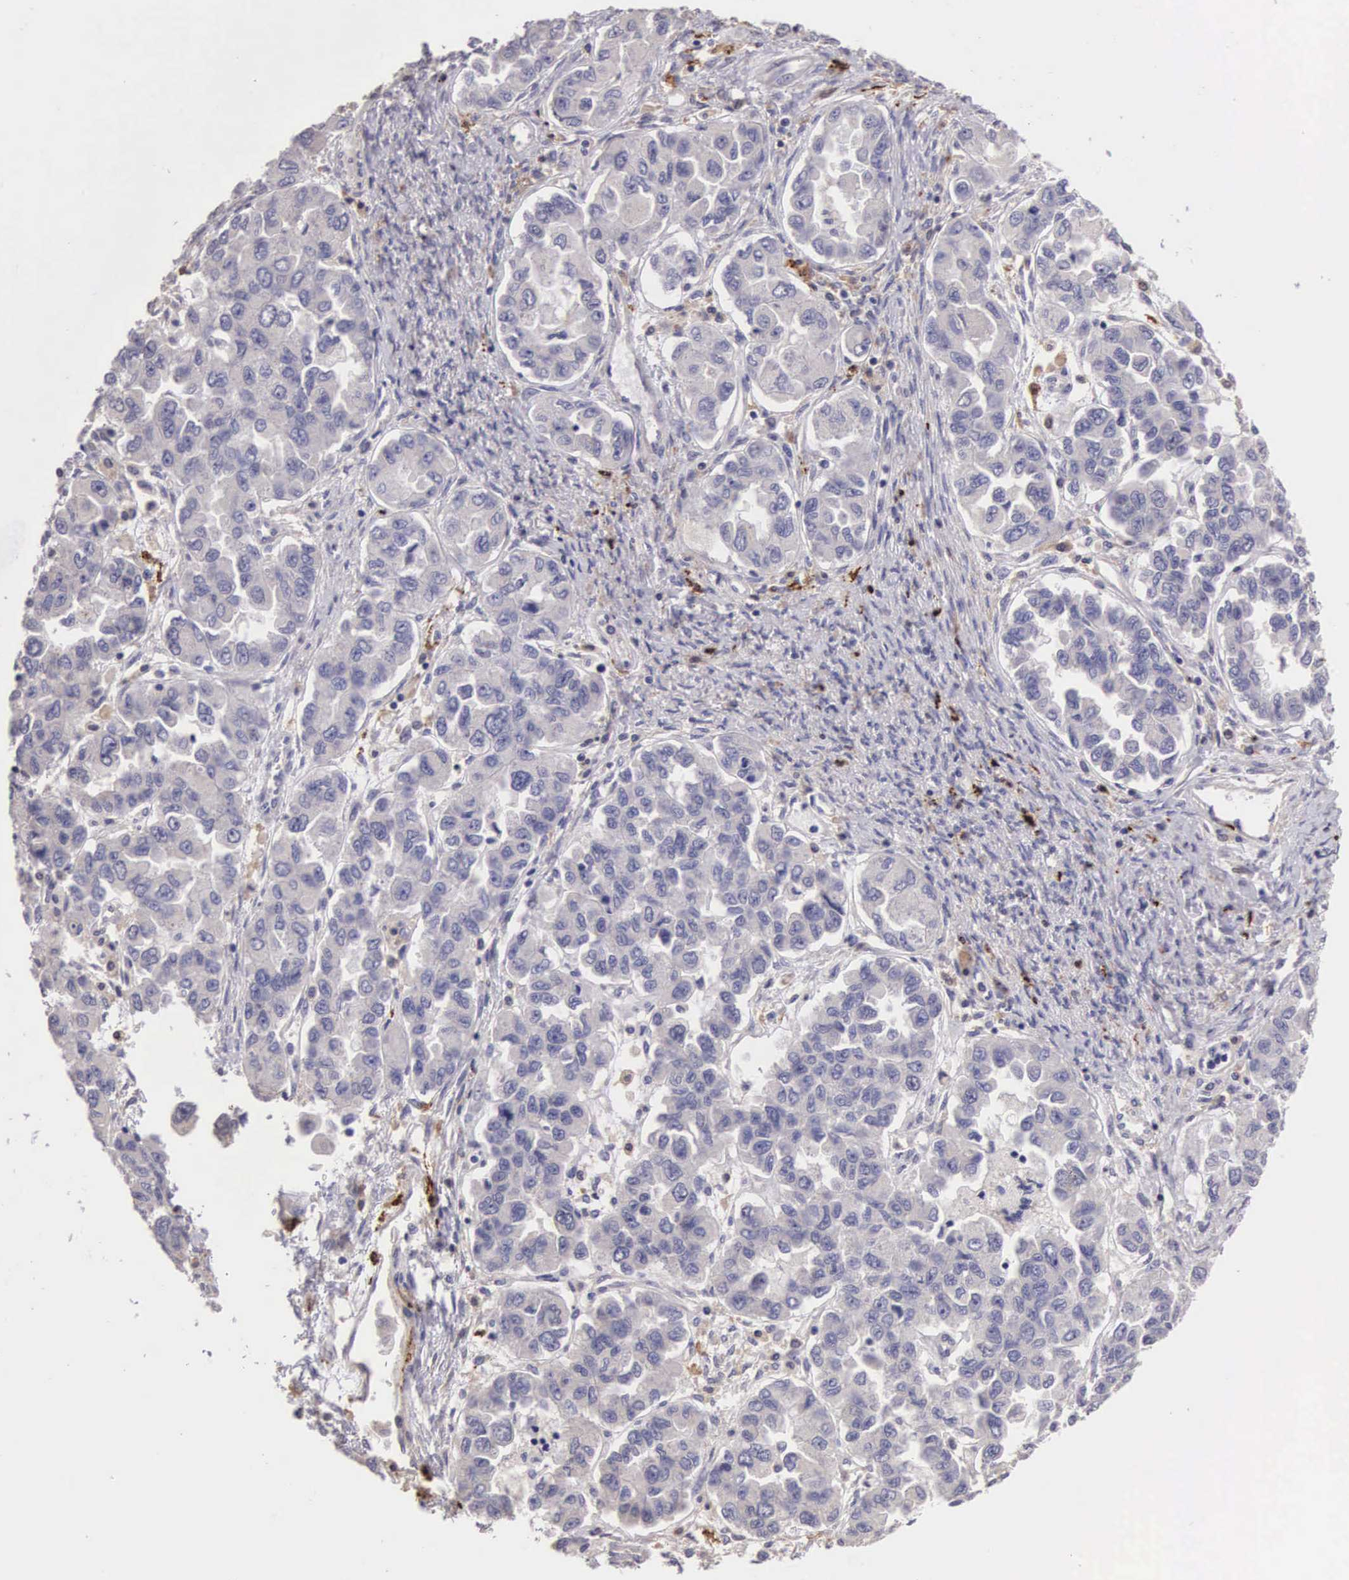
{"staining": {"intensity": "negative", "quantity": "none", "location": "none"}, "tissue": "ovarian cancer", "cell_type": "Tumor cells", "image_type": "cancer", "snomed": [{"axis": "morphology", "description": "Cystadenocarcinoma, serous, NOS"}, {"axis": "topography", "description": "Ovary"}], "caption": "High power microscopy histopathology image of an IHC histopathology image of ovarian serous cystadenocarcinoma, revealing no significant staining in tumor cells.", "gene": "CDC45", "patient": {"sex": "female", "age": 84}}